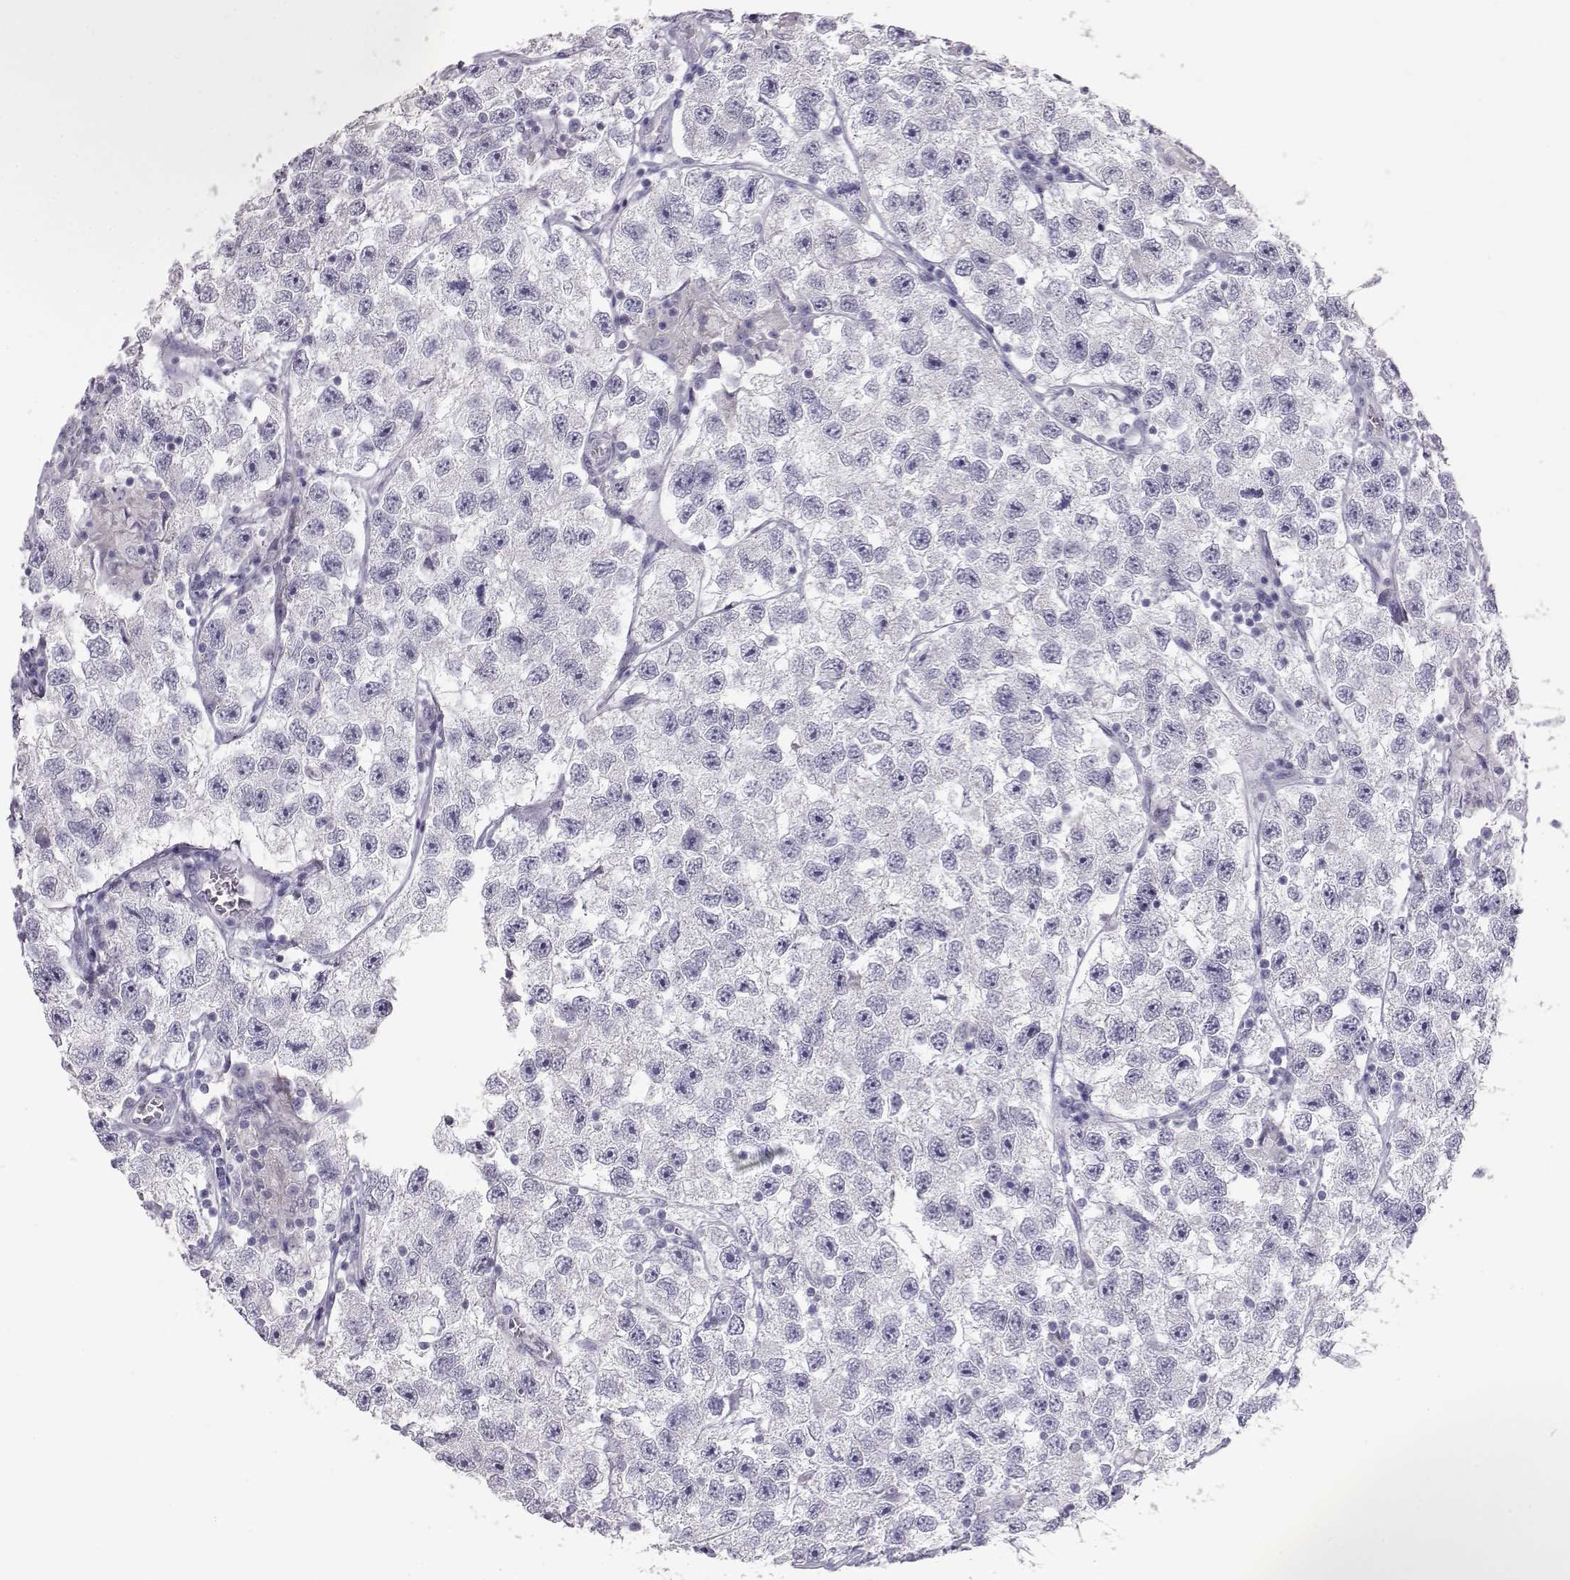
{"staining": {"intensity": "negative", "quantity": "none", "location": "none"}, "tissue": "testis cancer", "cell_type": "Tumor cells", "image_type": "cancer", "snomed": [{"axis": "morphology", "description": "Seminoma, NOS"}, {"axis": "topography", "description": "Testis"}], "caption": "Immunohistochemistry micrograph of neoplastic tissue: testis cancer (seminoma) stained with DAB exhibits no significant protein expression in tumor cells.", "gene": "LAMB3", "patient": {"sex": "male", "age": 26}}